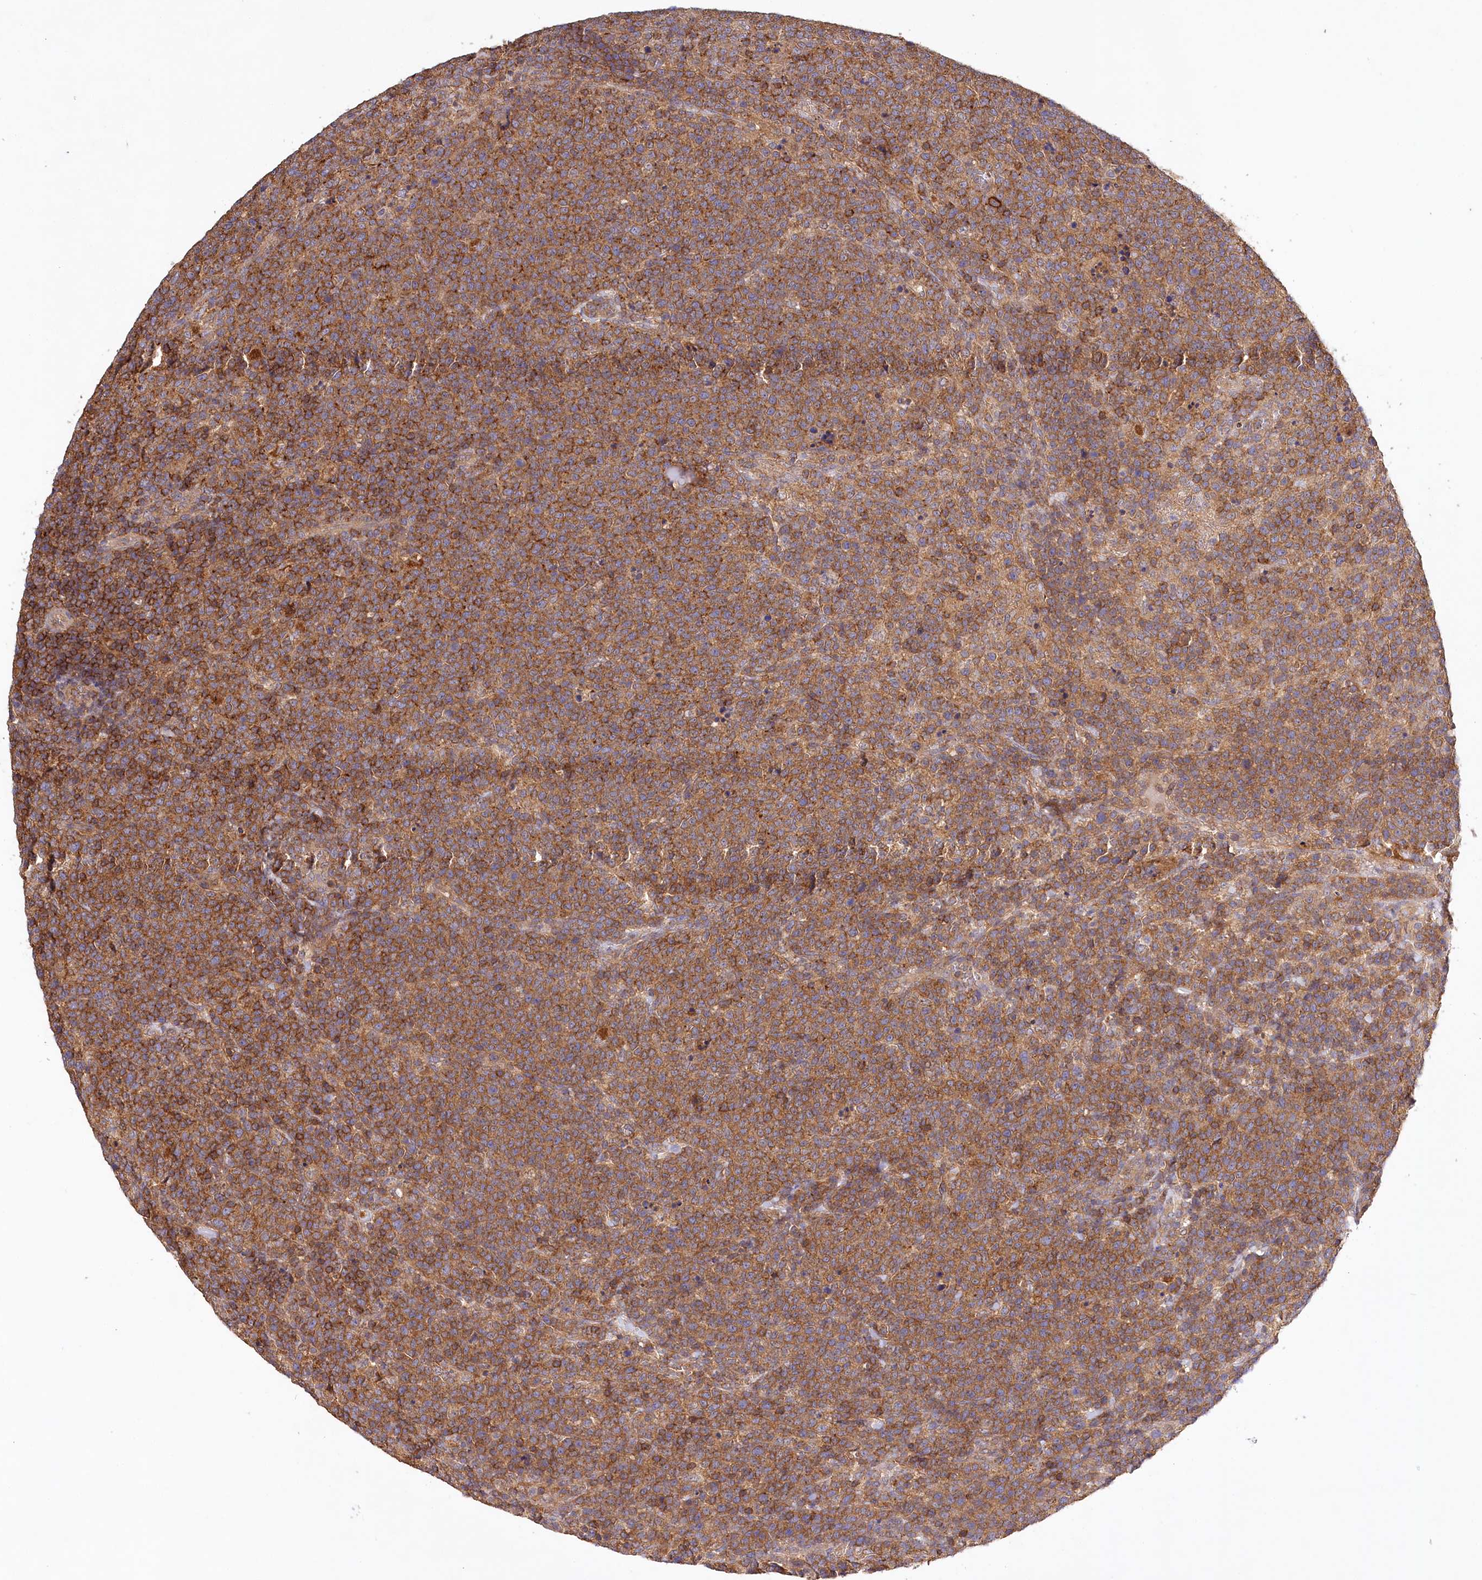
{"staining": {"intensity": "strong", "quantity": ">75%", "location": "cytoplasmic/membranous"}, "tissue": "lymphoma", "cell_type": "Tumor cells", "image_type": "cancer", "snomed": [{"axis": "morphology", "description": "Malignant lymphoma, non-Hodgkin's type, High grade"}, {"axis": "topography", "description": "Lymph node"}], "caption": "IHC micrograph of neoplastic tissue: human high-grade malignant lymphoma, non-Hodgkin's type stained using immunohistochemistry (IHC) reveals high levels of strong protein expression localized specifically in the cytoplasmic/membranous of tumor cells, appearing as a cytoplasmic/membranous brown color.", "gene": "LSS", "patient": {"sex": "male", "age": 61}}